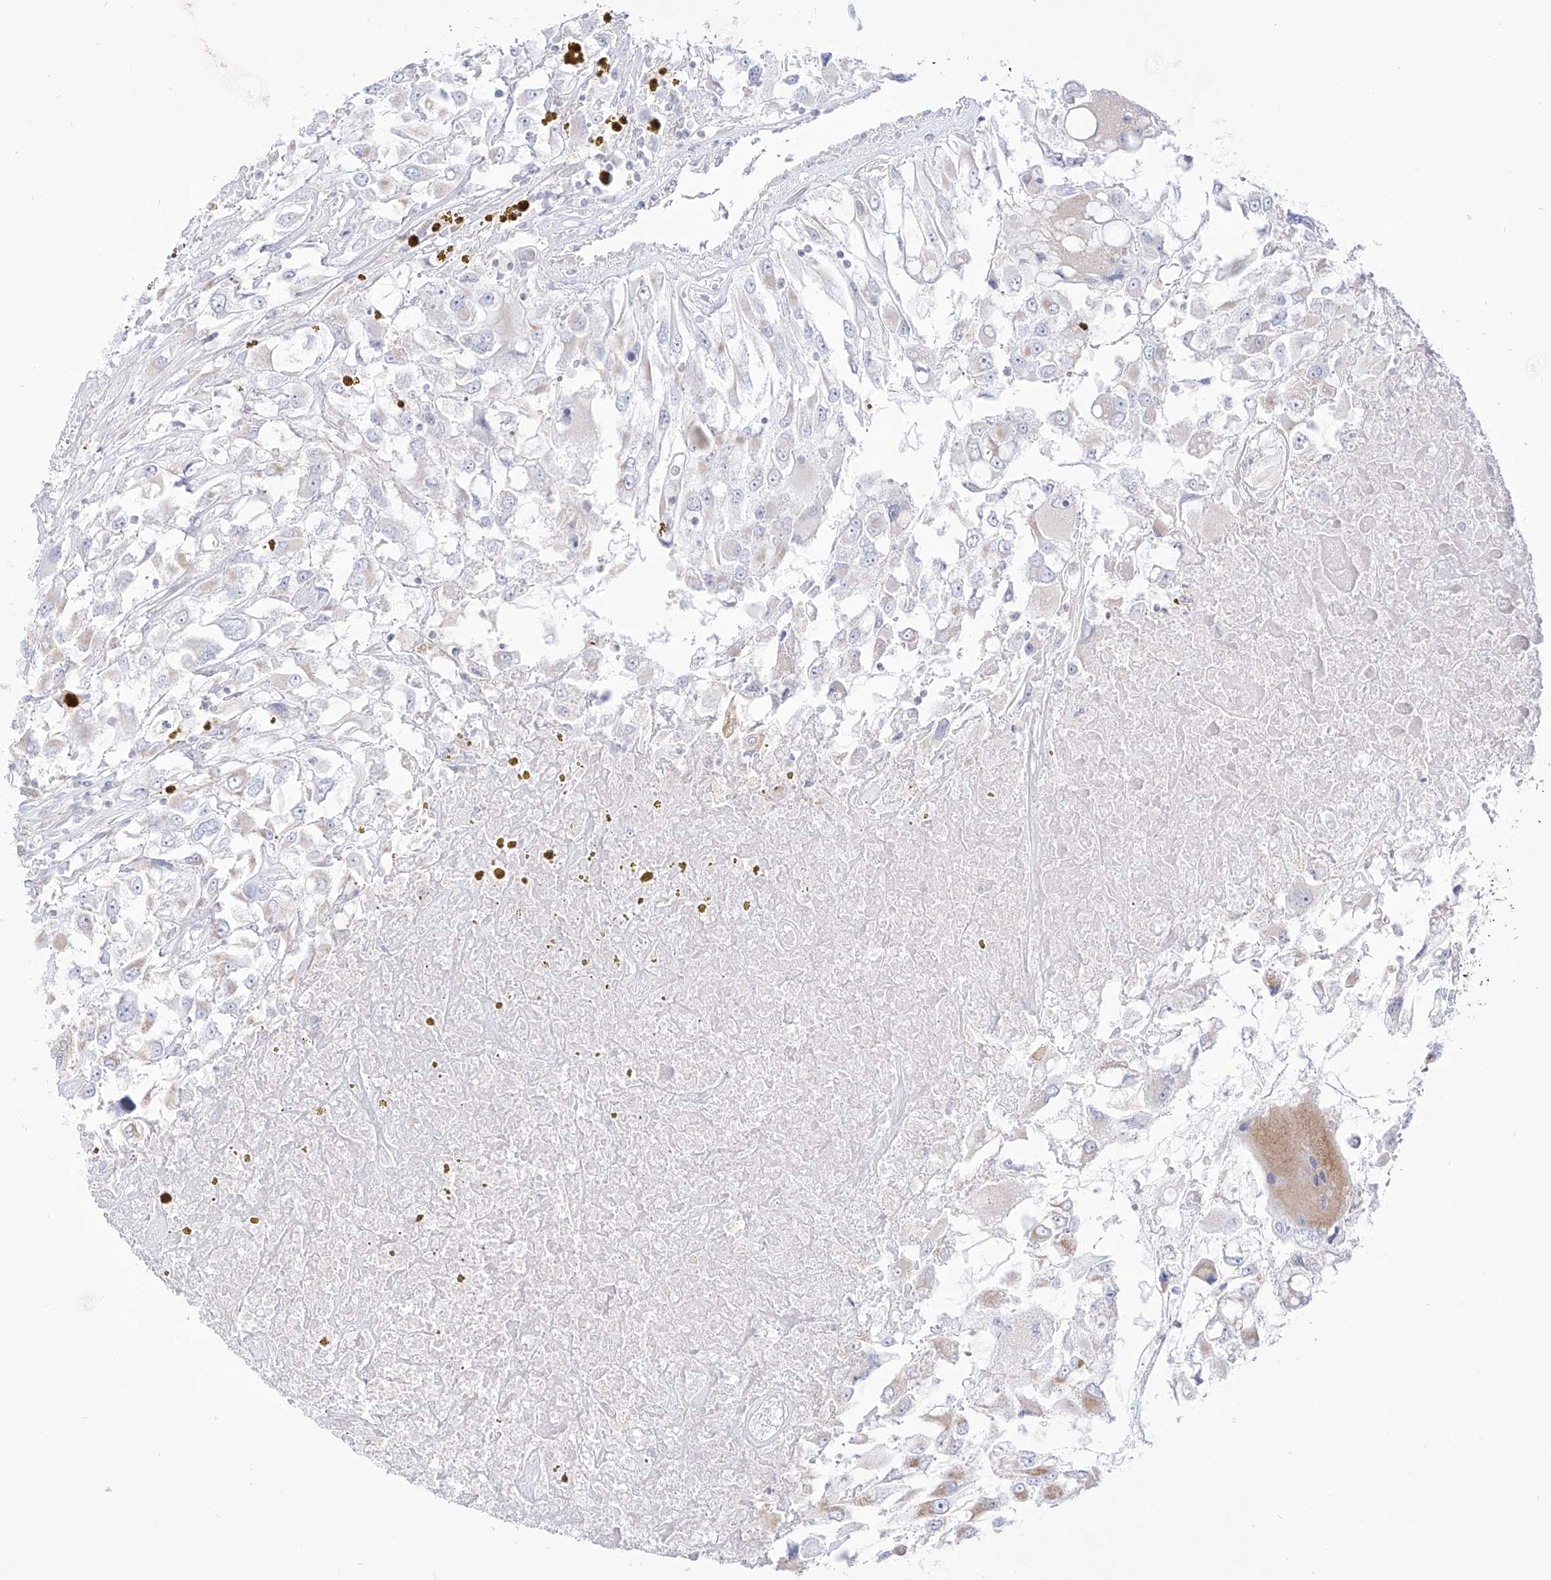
{"staining": {"intensity": "negative", "quantity": "none", "location": "none"}, "tissue": "renal cancer", "cell_type": "Tumor cells", "image_type": "cancer", "snomed": [{"axis": "morphology", "description": "Adenocarcinoma, NOS"}, {"axis": "topography", "description": "Kidney"}], "caption": "DAB (3,3'-diaminobenzidine) immunohistochemical staining of adenocarcinoma (renal) demonstrates no significant staining in tumor cells. Nuclei are stained in blue.", "gene": "RCHY1", "patient": {"sex": "female", "age": 52}}